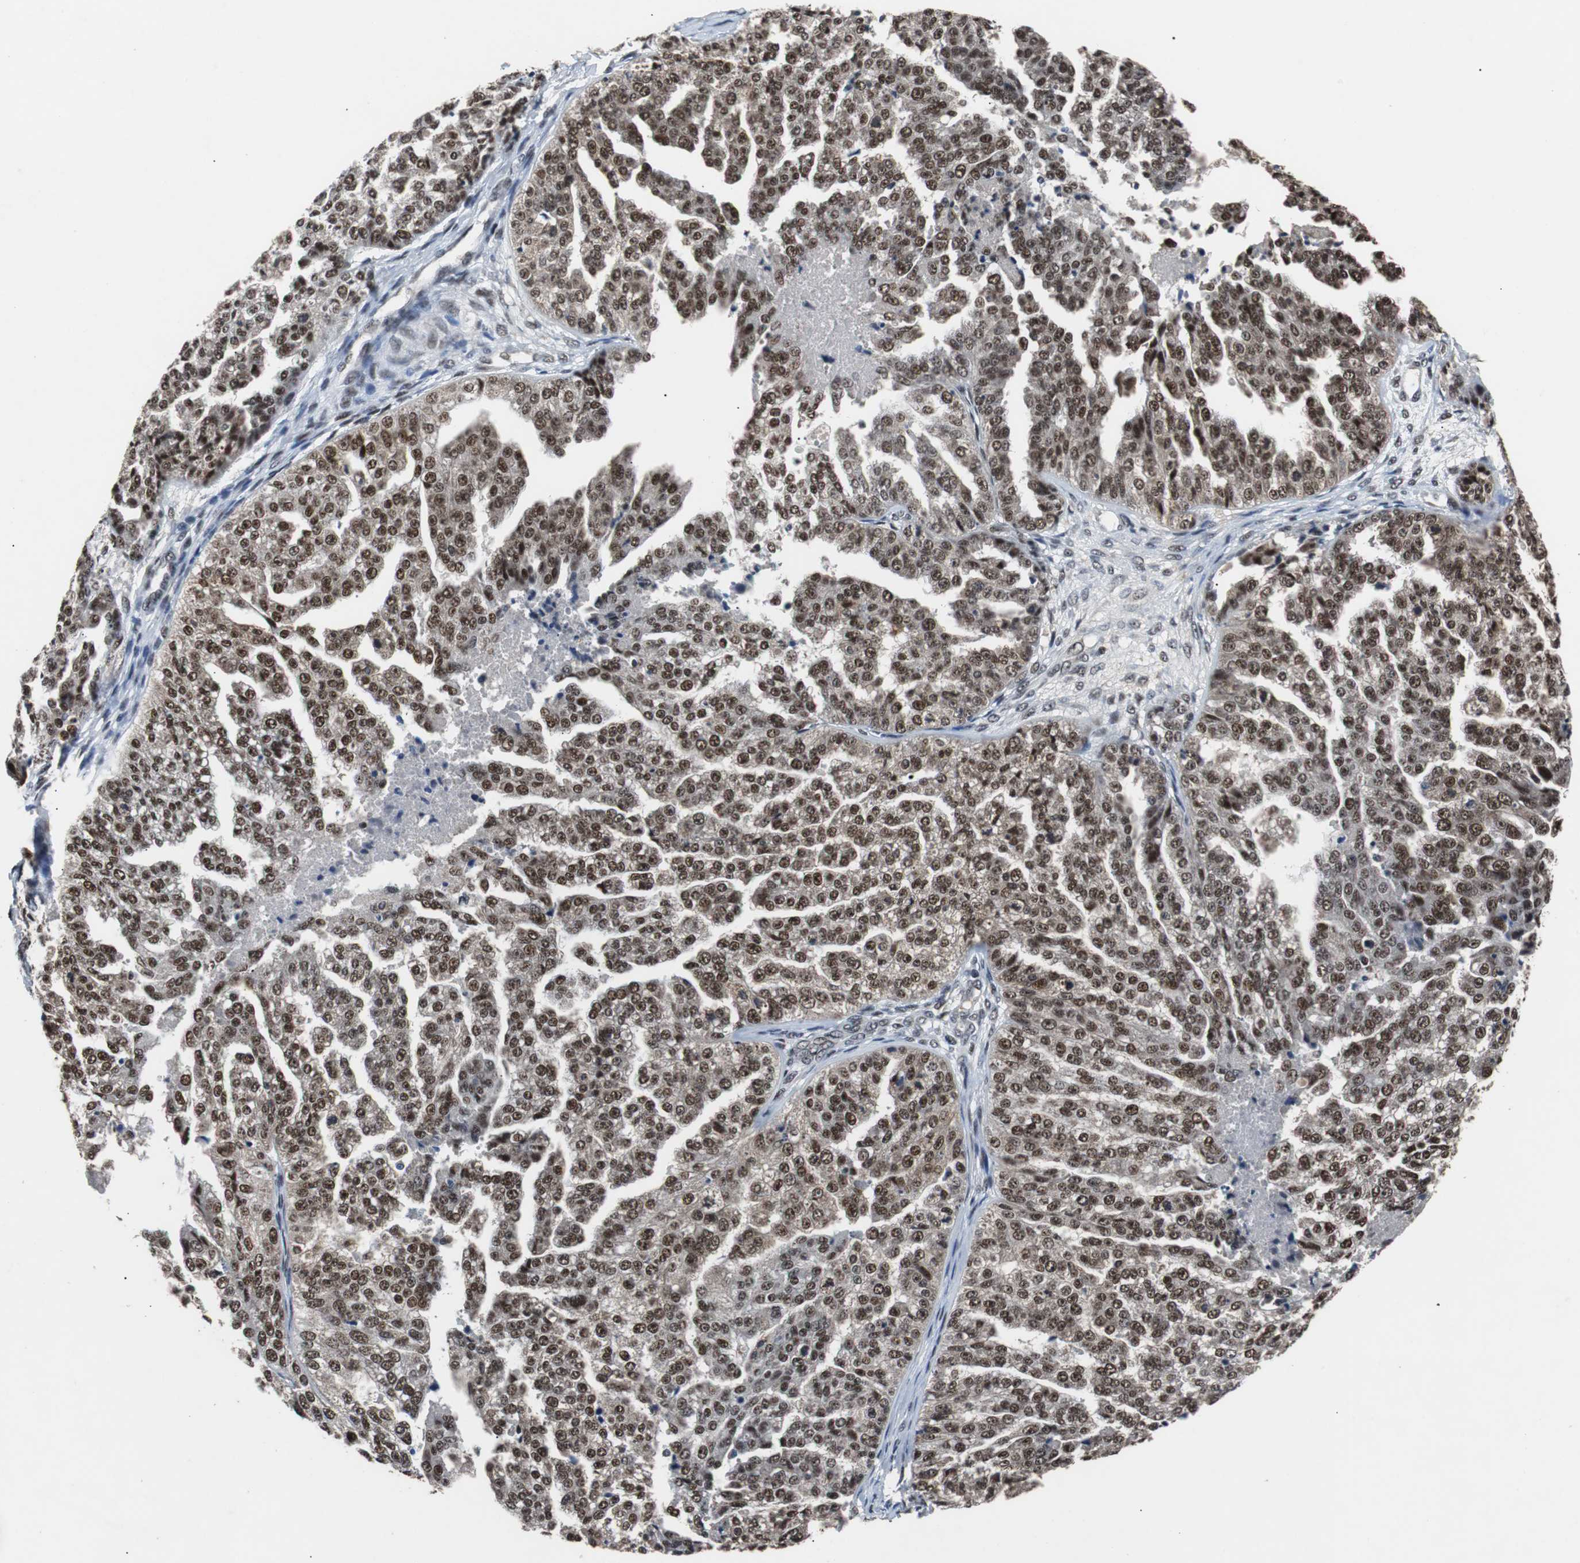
{"staining": {"intensity": "moderate", "quantity": ">75%", "location": "nuclear"}, "tissue": "ovarian cancer", "cell_type": "Tumor cells", "image_type": "cancer", "snomed": [{"axis": "morphology", "description": "Cystadenocarcinoma, serous, NOS"}, {"axis": "topography", "description": "Ovary"}], "caption": "Protein analysis of ovarian serous cystadenocarcinoma tissue reveals moderate nuclear staining in about >75% of tumor cells.", "gene": "USP28", "patient": {"sex": "female", "age": 58}}